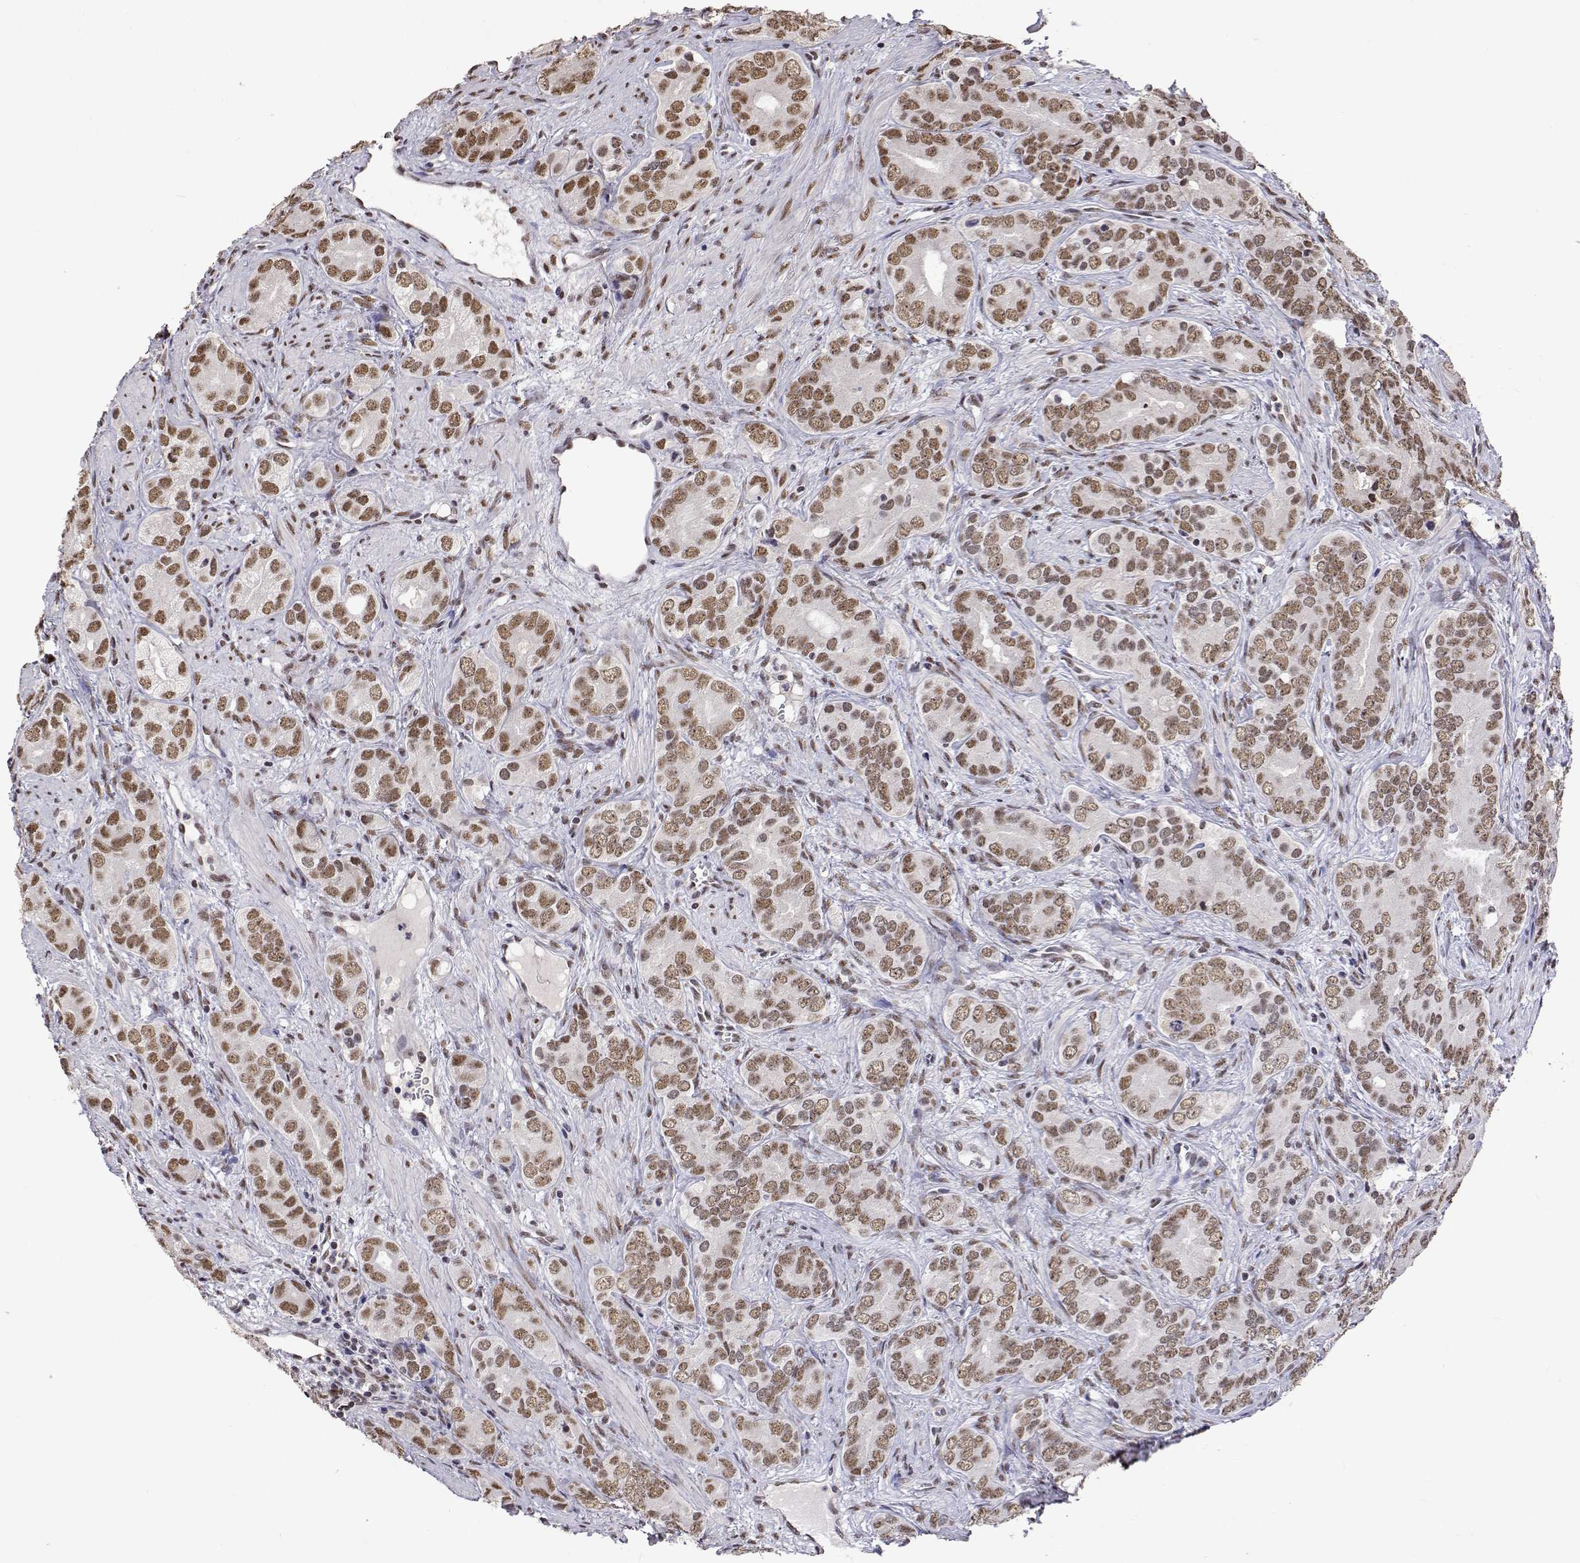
{"staining": {"intensity": "moderate", "quantity": ">75%", "location": "nuclear"}, "tissue": "prostate cancer", "cell_type": "Tumor cells", "image_type": "cancer", "snomed": [{"axis": "morphology", "description": "Adenocarcinoma, High grade"}, {"axis": "topography", "description": "Prostate"}], "caption": "IHC image of neoplastic tissue: prostate cancer stained using IHC shows medium levels of moderate protein expression localized specifically in the nuclear of tumor cells, appearing as a nuclear brown color.", "gene": "HNRNPA0", "patient": {"sex": "male", "age": 84}}